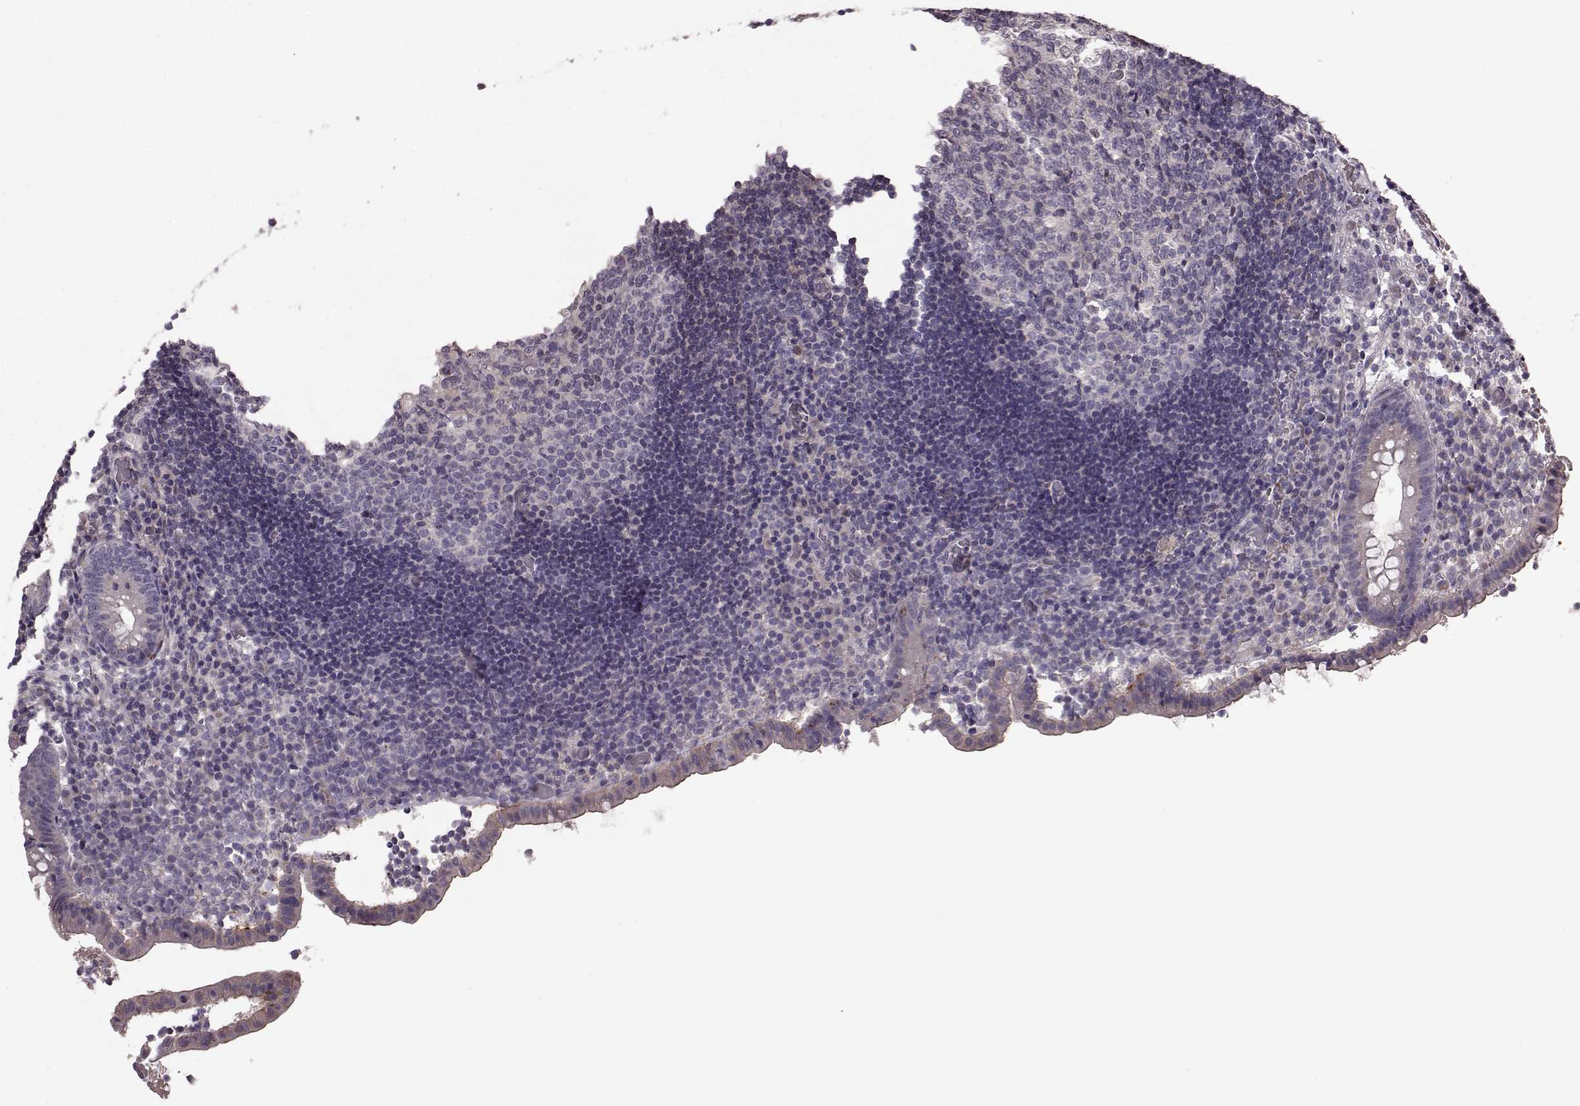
{"staining": {"intensity": "weak", "quantity": "25%-75%", "location": "cytoplasmic/membranous"}, "tissue": "appendix", "cell_type": "Glandular cells", "image_type": "normal", "snomed": [{"axis": "morphology", "description": "Normal tissue, NOS"}, {"axis": "topography", "description": "Appendix"}], "caption": "This micrograph shows IHC staining of normal appendix, with low weak cytoplasmic/membranous staining in approximately 25%-75% of glandular cells.", "gene": "SLC52A3", "patient": {"sex": "female", "age": 32}}